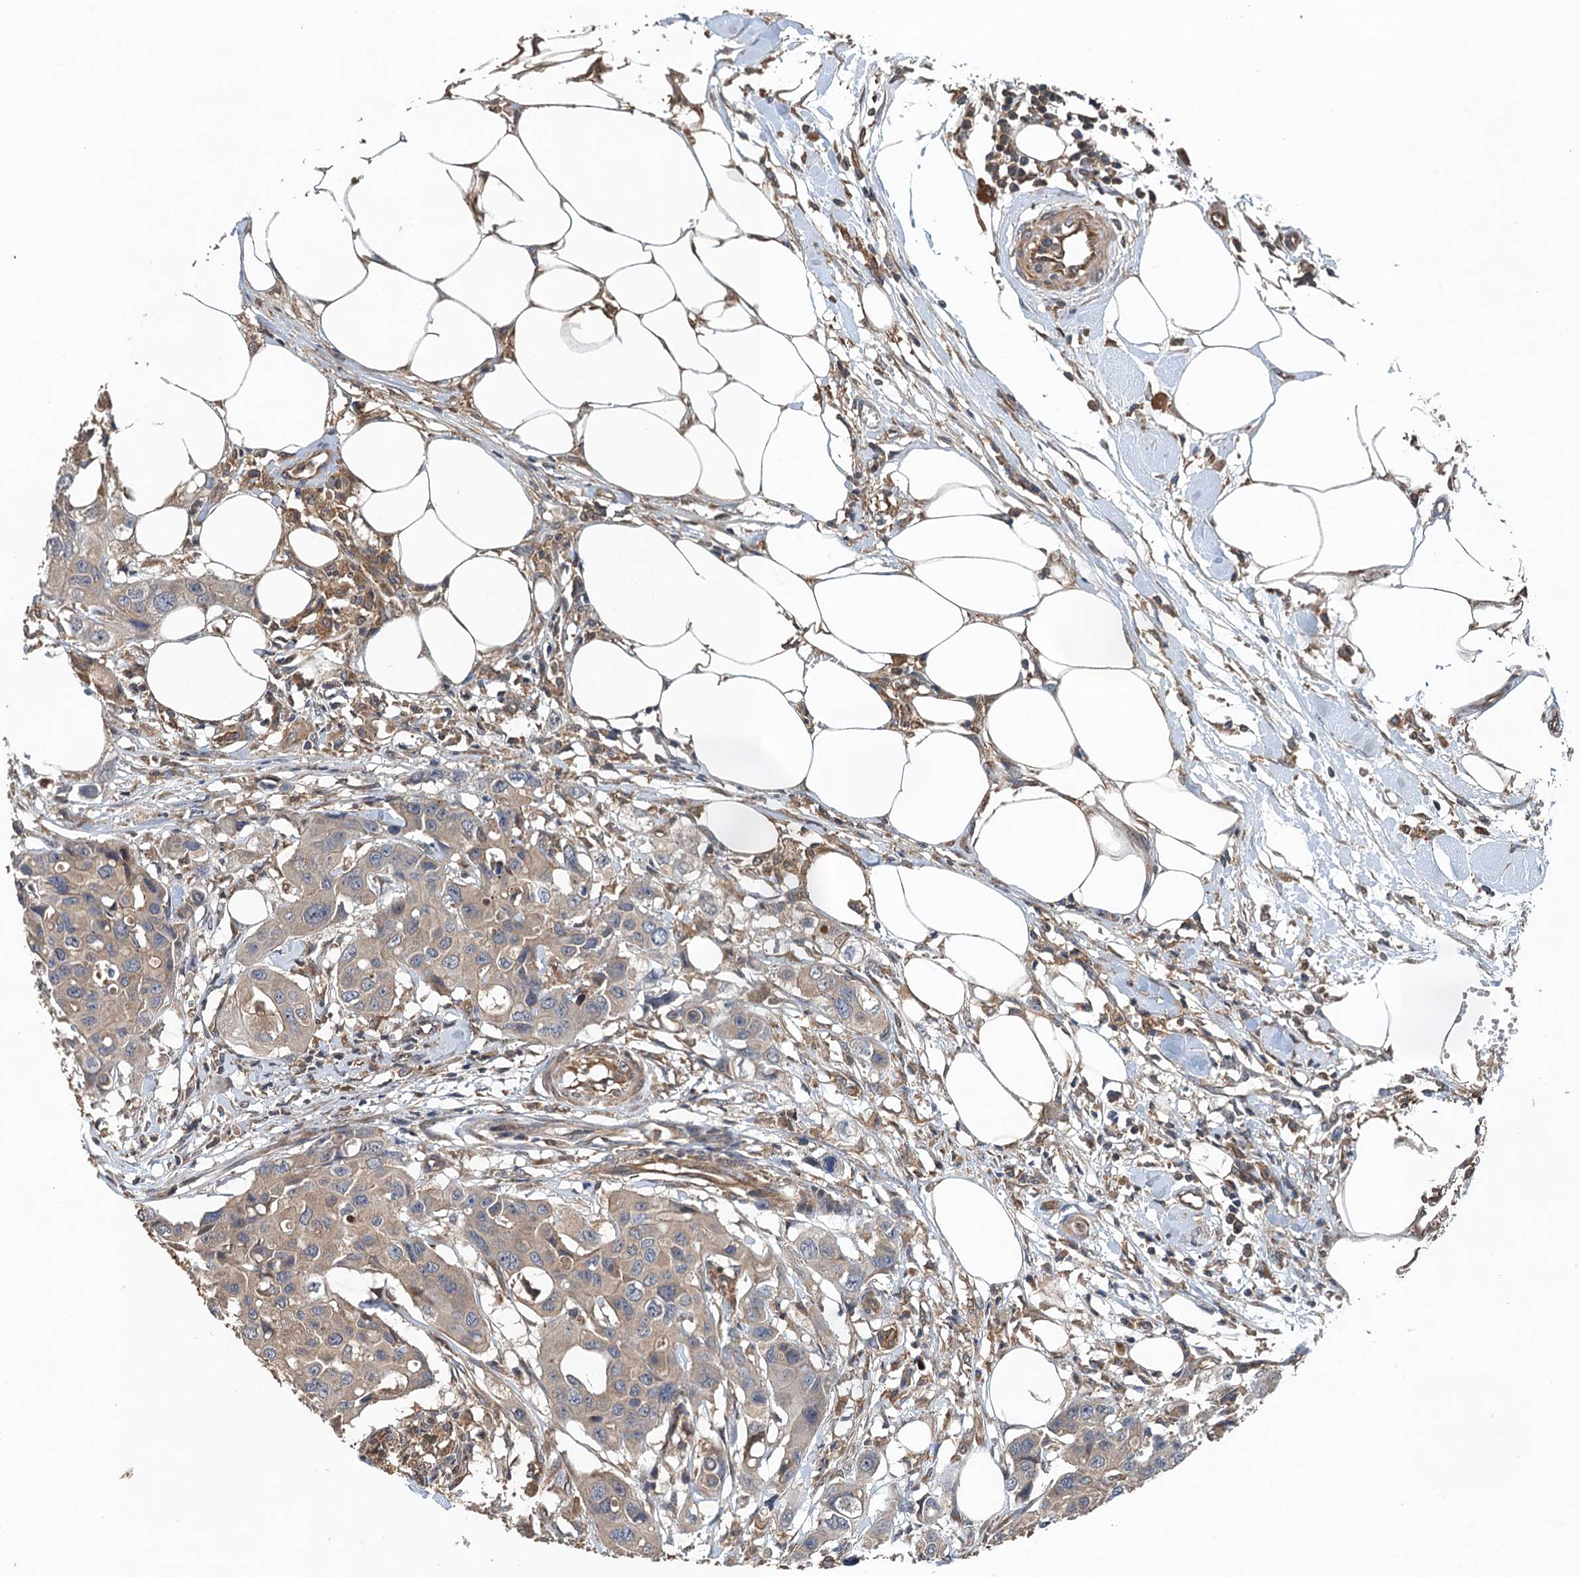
{"staining": {"intensity": "weak", "quantity": "25%-75%", "location": "cytoplasmic/membranous"}, "tissue": "colorectal cancer", "cell_type": "Tumor cells", "image_type": "cancer", "snomed": [{"axis": "morphology", "description": "Adenocarcinoma, NOS"}, {"axis": "topography", "description": "Colon"}], "caption": "Colorectal adenocarcinoma tissue demonstrates weak cytoplasmic/membranous expression in about 25%-75% of tumor cells", "gene": "BORCS5", "patient": {"sex": "male", "age": 77}}